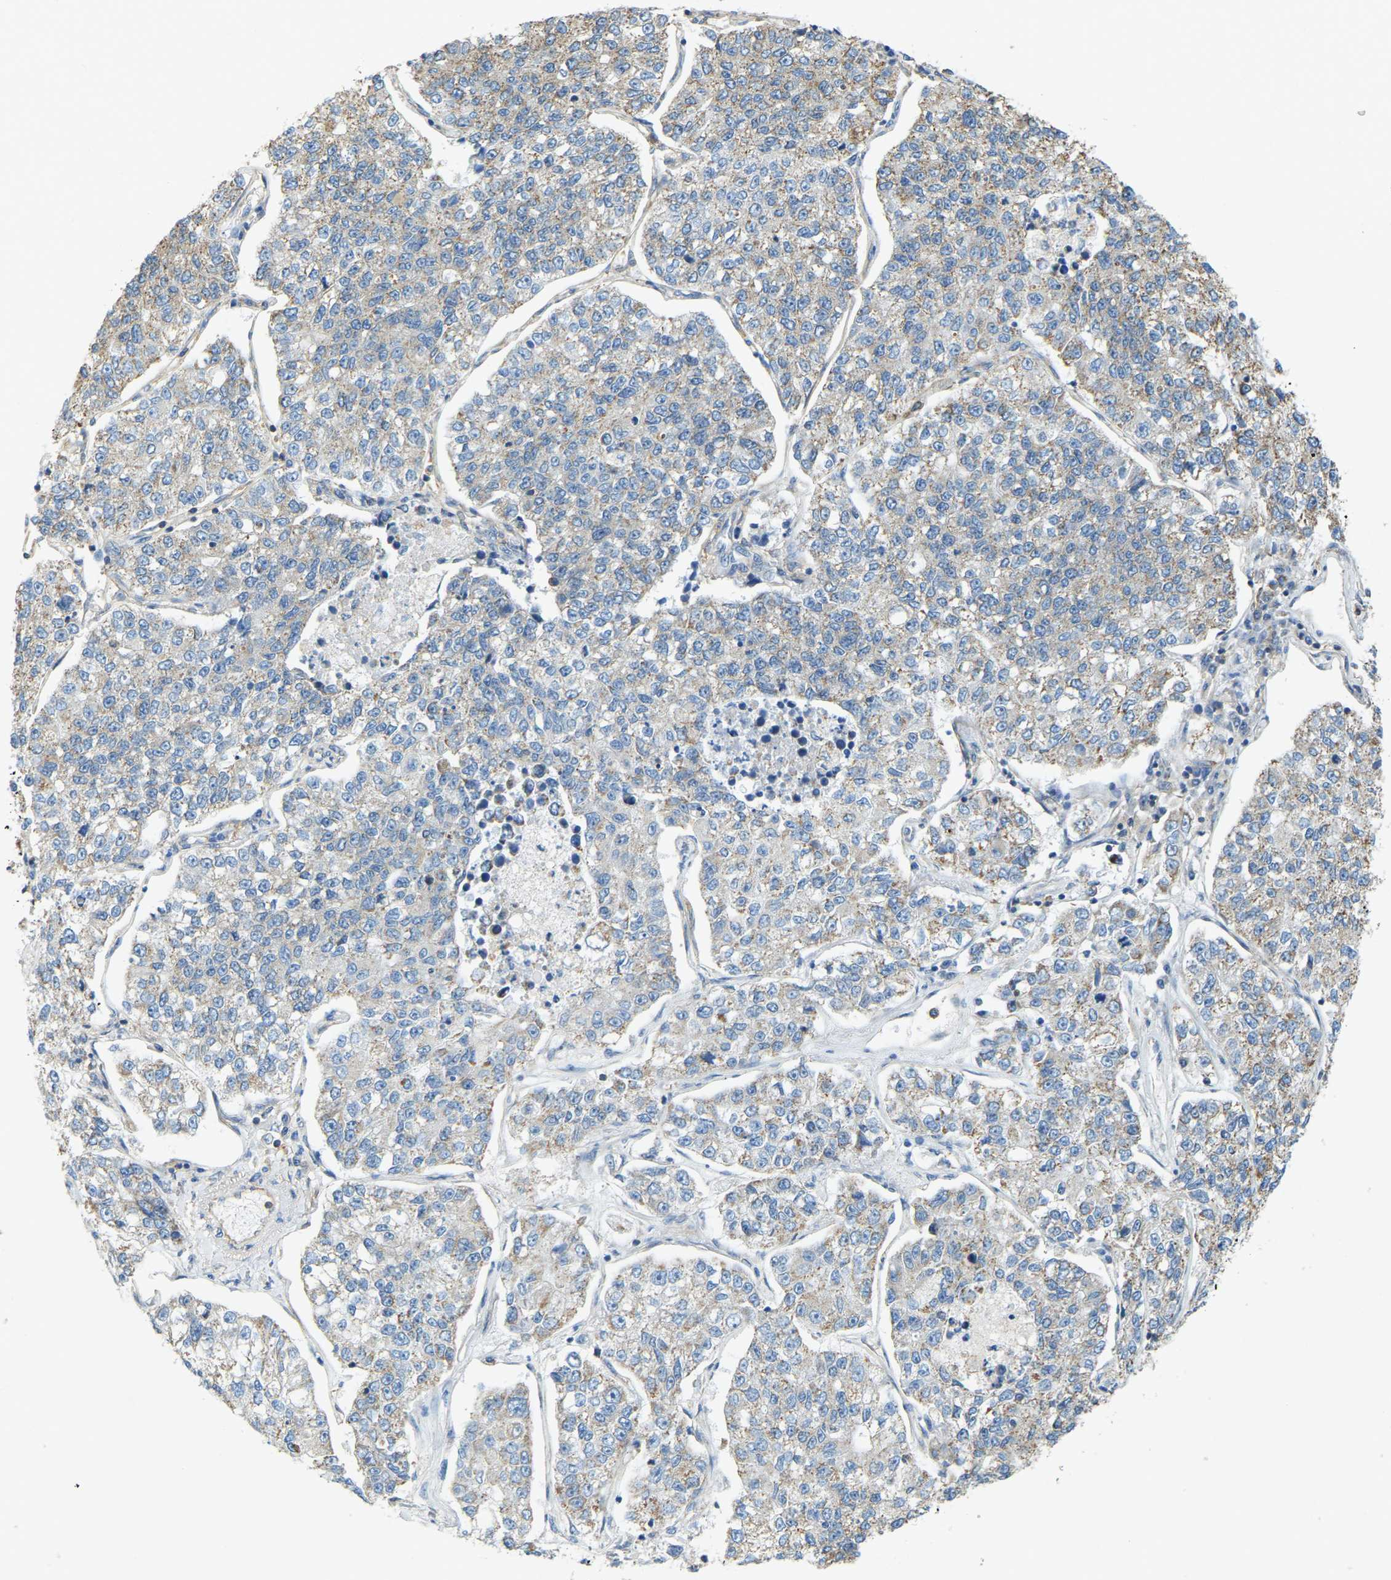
{"staining": {"intensity": "moderate", "quantity": "<25%", "location": "cytoplasmic/membranous"}, "tissue": "lung cancer", "cell_type": "Tumor cells", "image_type": "cancer", "snomed": [{"axis": "morphology", "description": "Adenocarcinoma, NOS"}, {"axis": "topography", "description": "Lung"}], "caption": "Immunohistochemistry histopathology image of lung adenocarcinoma stained for a protein (brown), which reveals low levels of moderate cytoplasmic/membranous positivity in approximately <25% of tumor cells.", "gene": "AHNAK", "patient": {"sex": "male", "age": 49}}